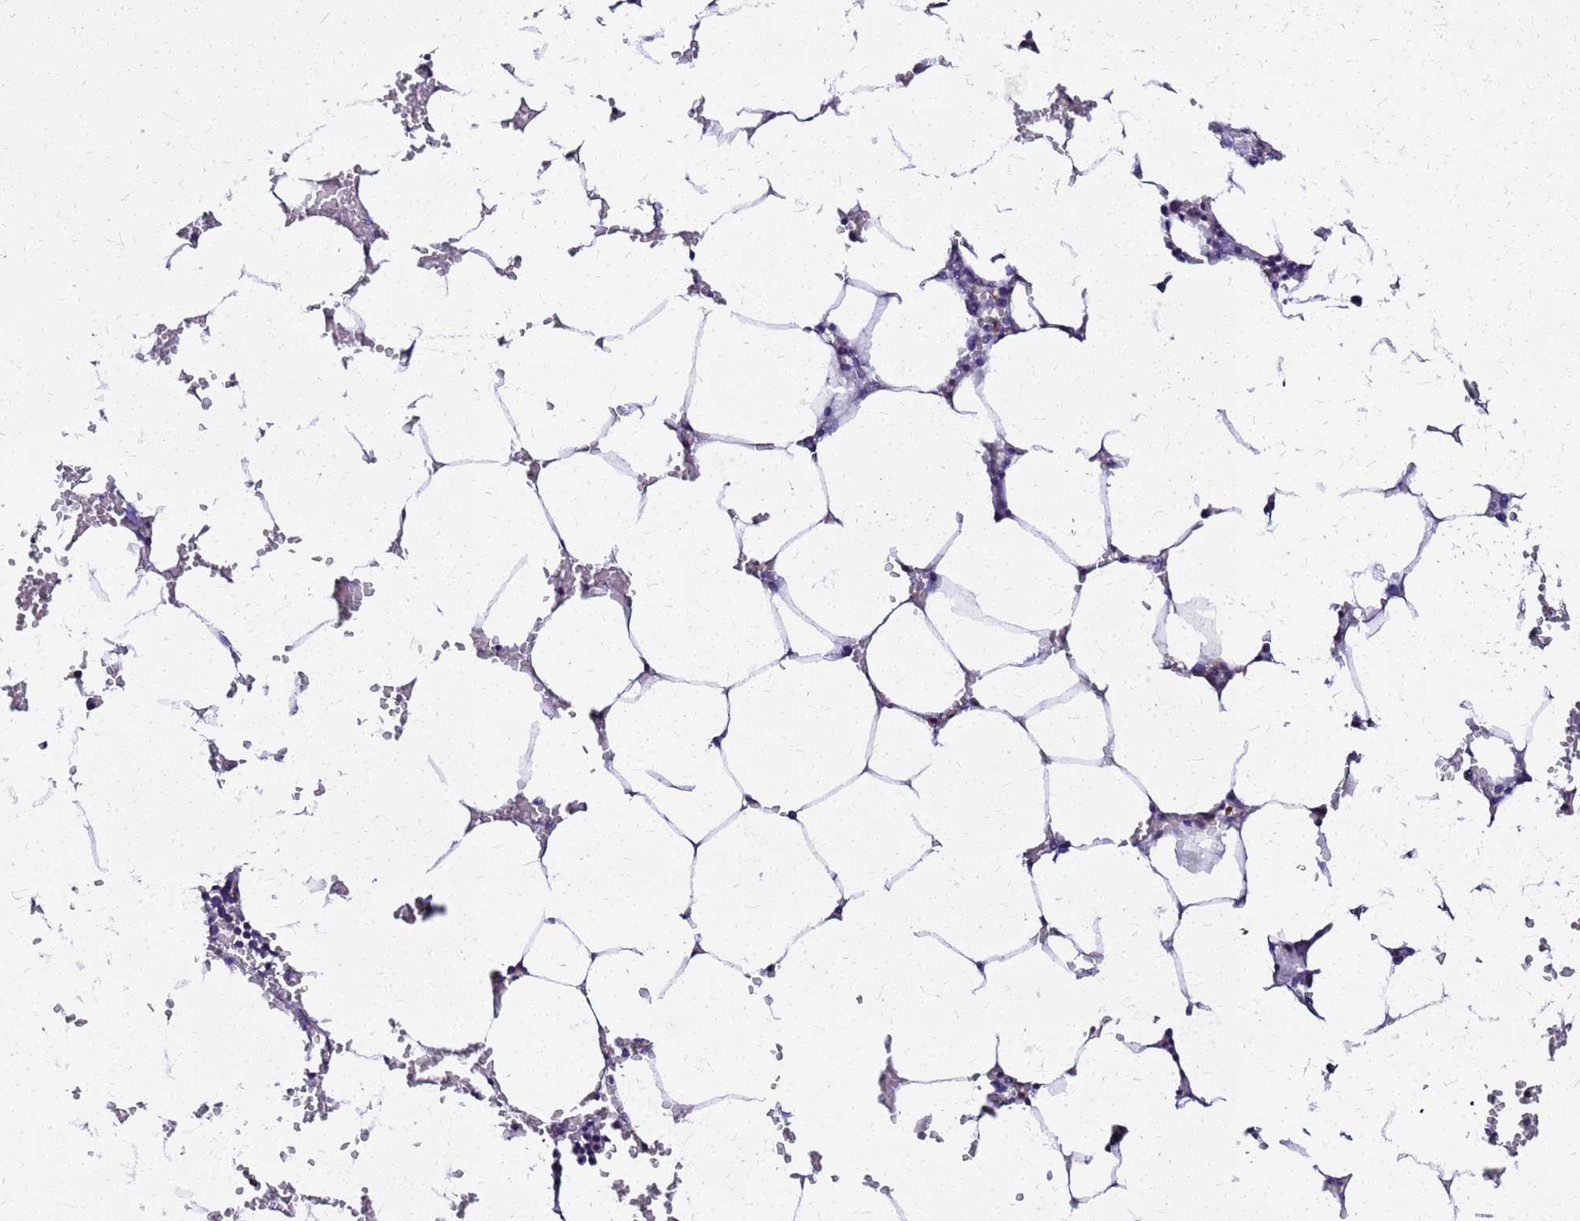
{"staining": {"intensity": "moderate", "quantity": "<25%", "location": "cytoplasmic/membranous"}, "tissue": "bone marrow", "cell_type": "Hematopoietic cells", "image_type": "normal", "snomed": [{"axis": "morphology", "description": "Normal tissue, NOS"}, {"axis": "topography", "description": "Bone marrow"}], "caption": "A brown stain shows moderate cytoplasmic/membranous expression of a protein in hematopoietic cells of unremarkable bone marrow.", "gene": "SMIM21", "patient": {"sex": "male", "age": 70}}